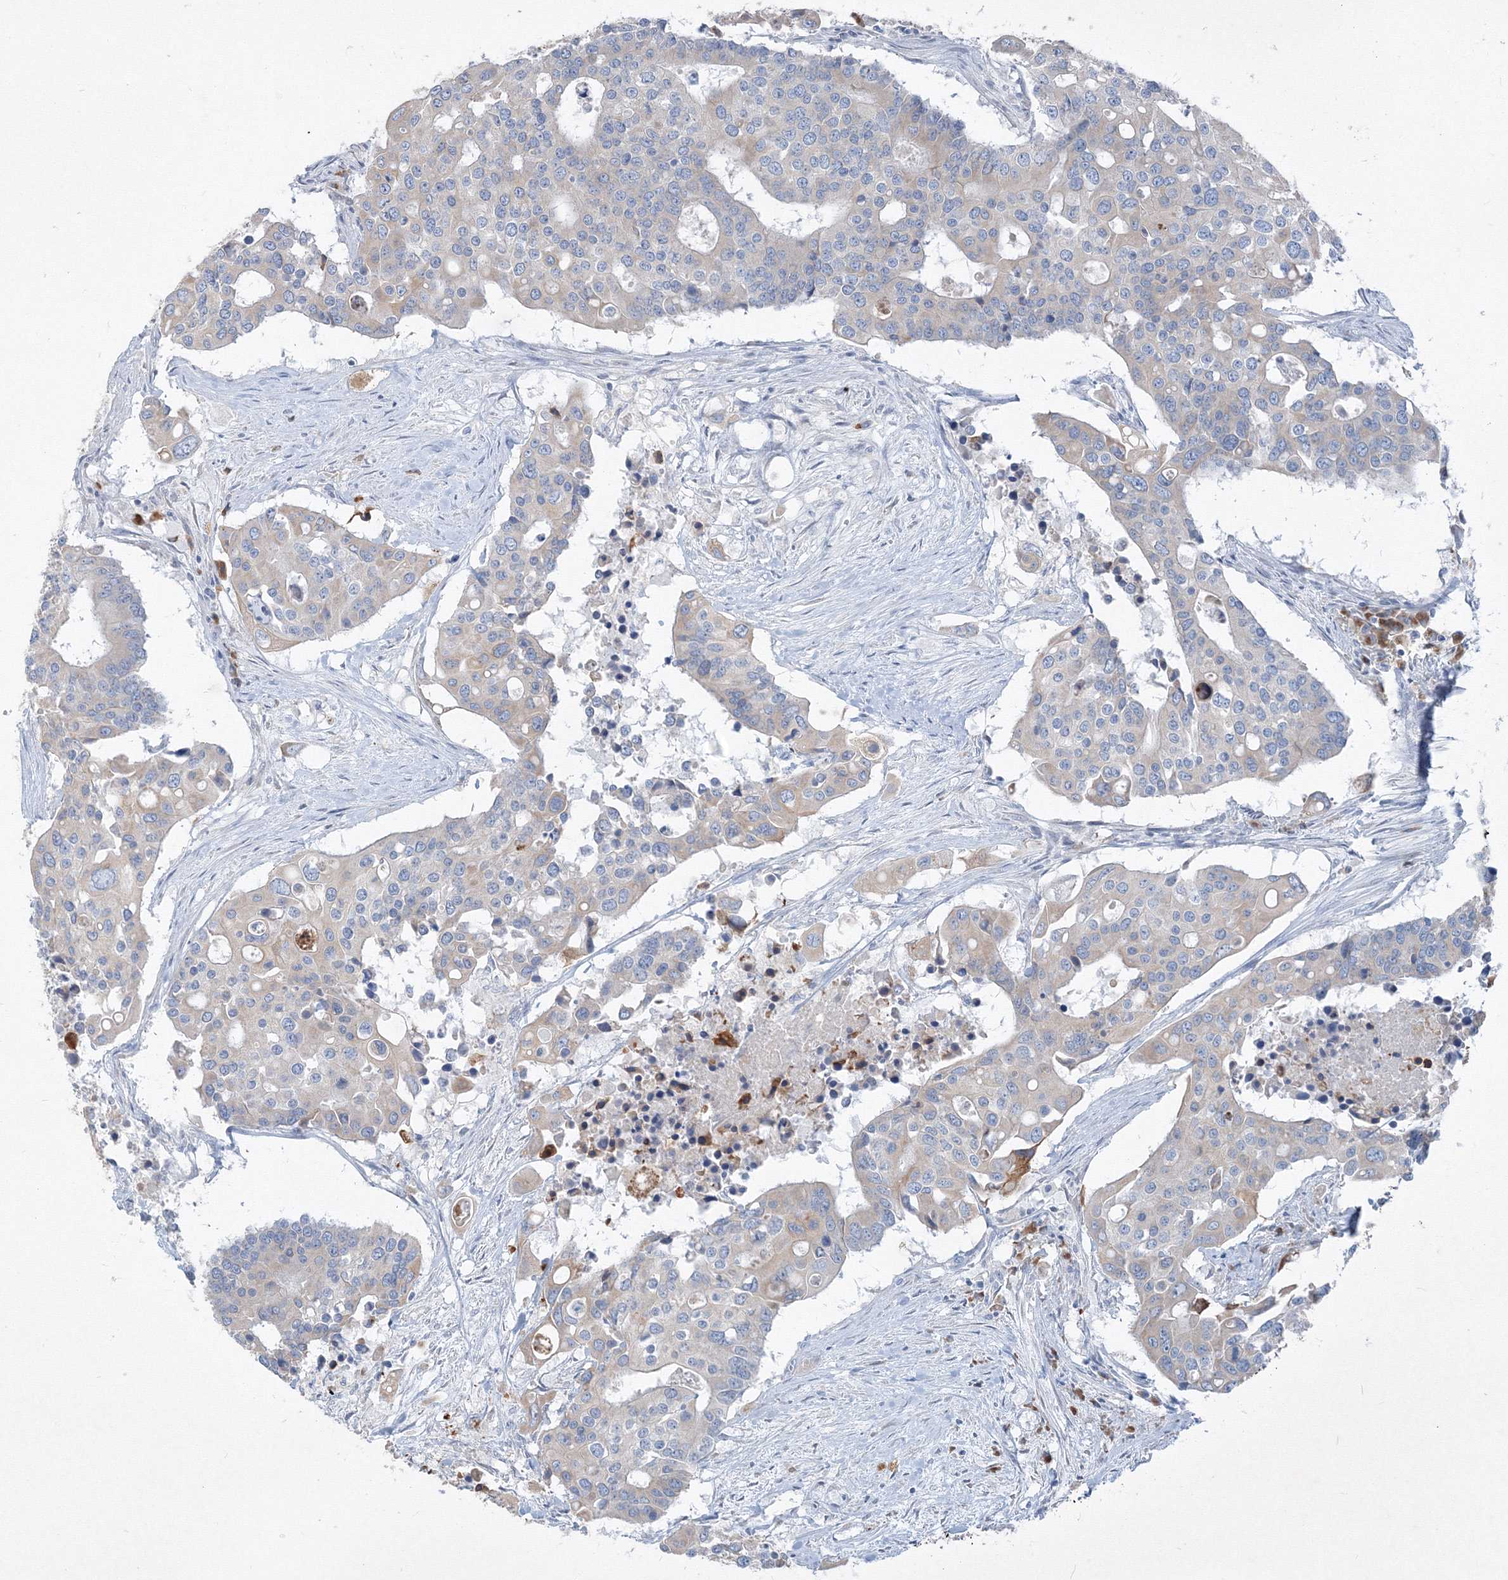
{"staining": {"intensity": "weak", "quantity": "25%-75%", "location": "cytoplasmic/membranous"}, "tissue": "colorectal cancer", "cell_type": "Tumor cells", "image_type": "cancer", "snomed": [{"axis": "morphology", "description": "Adenocarcinoma, NOS"}, {"axis": "topography", "description": "Colon"}], "caption": "Protein expression analysis of colorectal adenocarcinoma exhibits weak cytoplasmic/membranous staining in approximately 25%-75% of tumor cells.", "gene": "IFNAR1", "patient": {"sex": "male", "age": 77}}